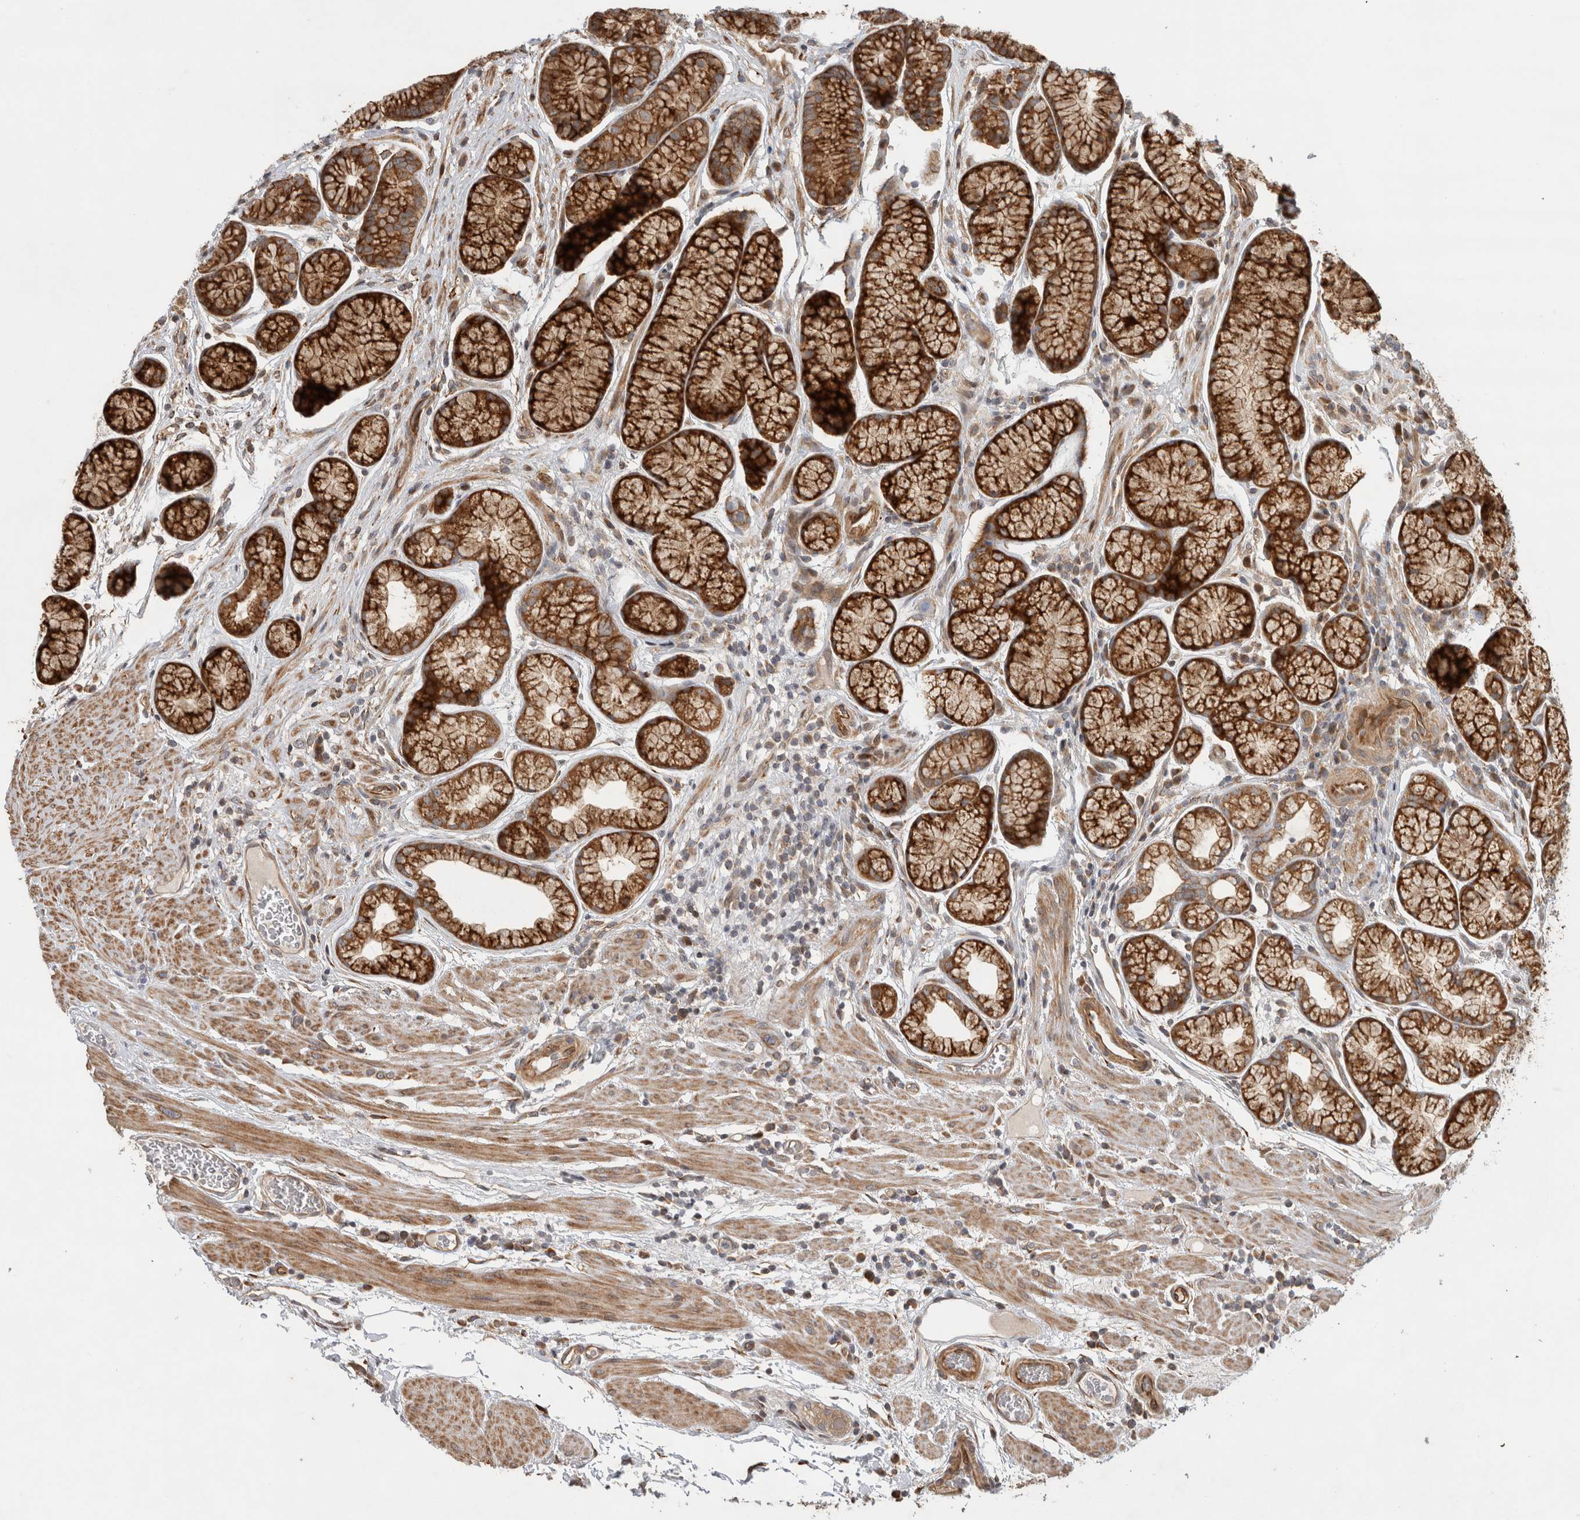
{"staining": {"intensity": "strong", "quantity": ">75%", "location": "cytoplasmic/membranous"}, "tissue": "stomach", "cell_type": "Glandular cells", "image_type": "normal", "snomed": [{"axis": "morphology", "description": "Normal tissue, NOS"}, {"axis": "topography", "description": "Stomach"}], "caption": "Immunohistochemistry (IHC) photomicrograph of unremarkable stomach stained for a protein (brown), which reveals high levels of strong cytoplasmic/membranous positivity in approximately >75% of glandular cells.", "gene": "TUBD1", "patient": {"sex": "male", "age": 42}}